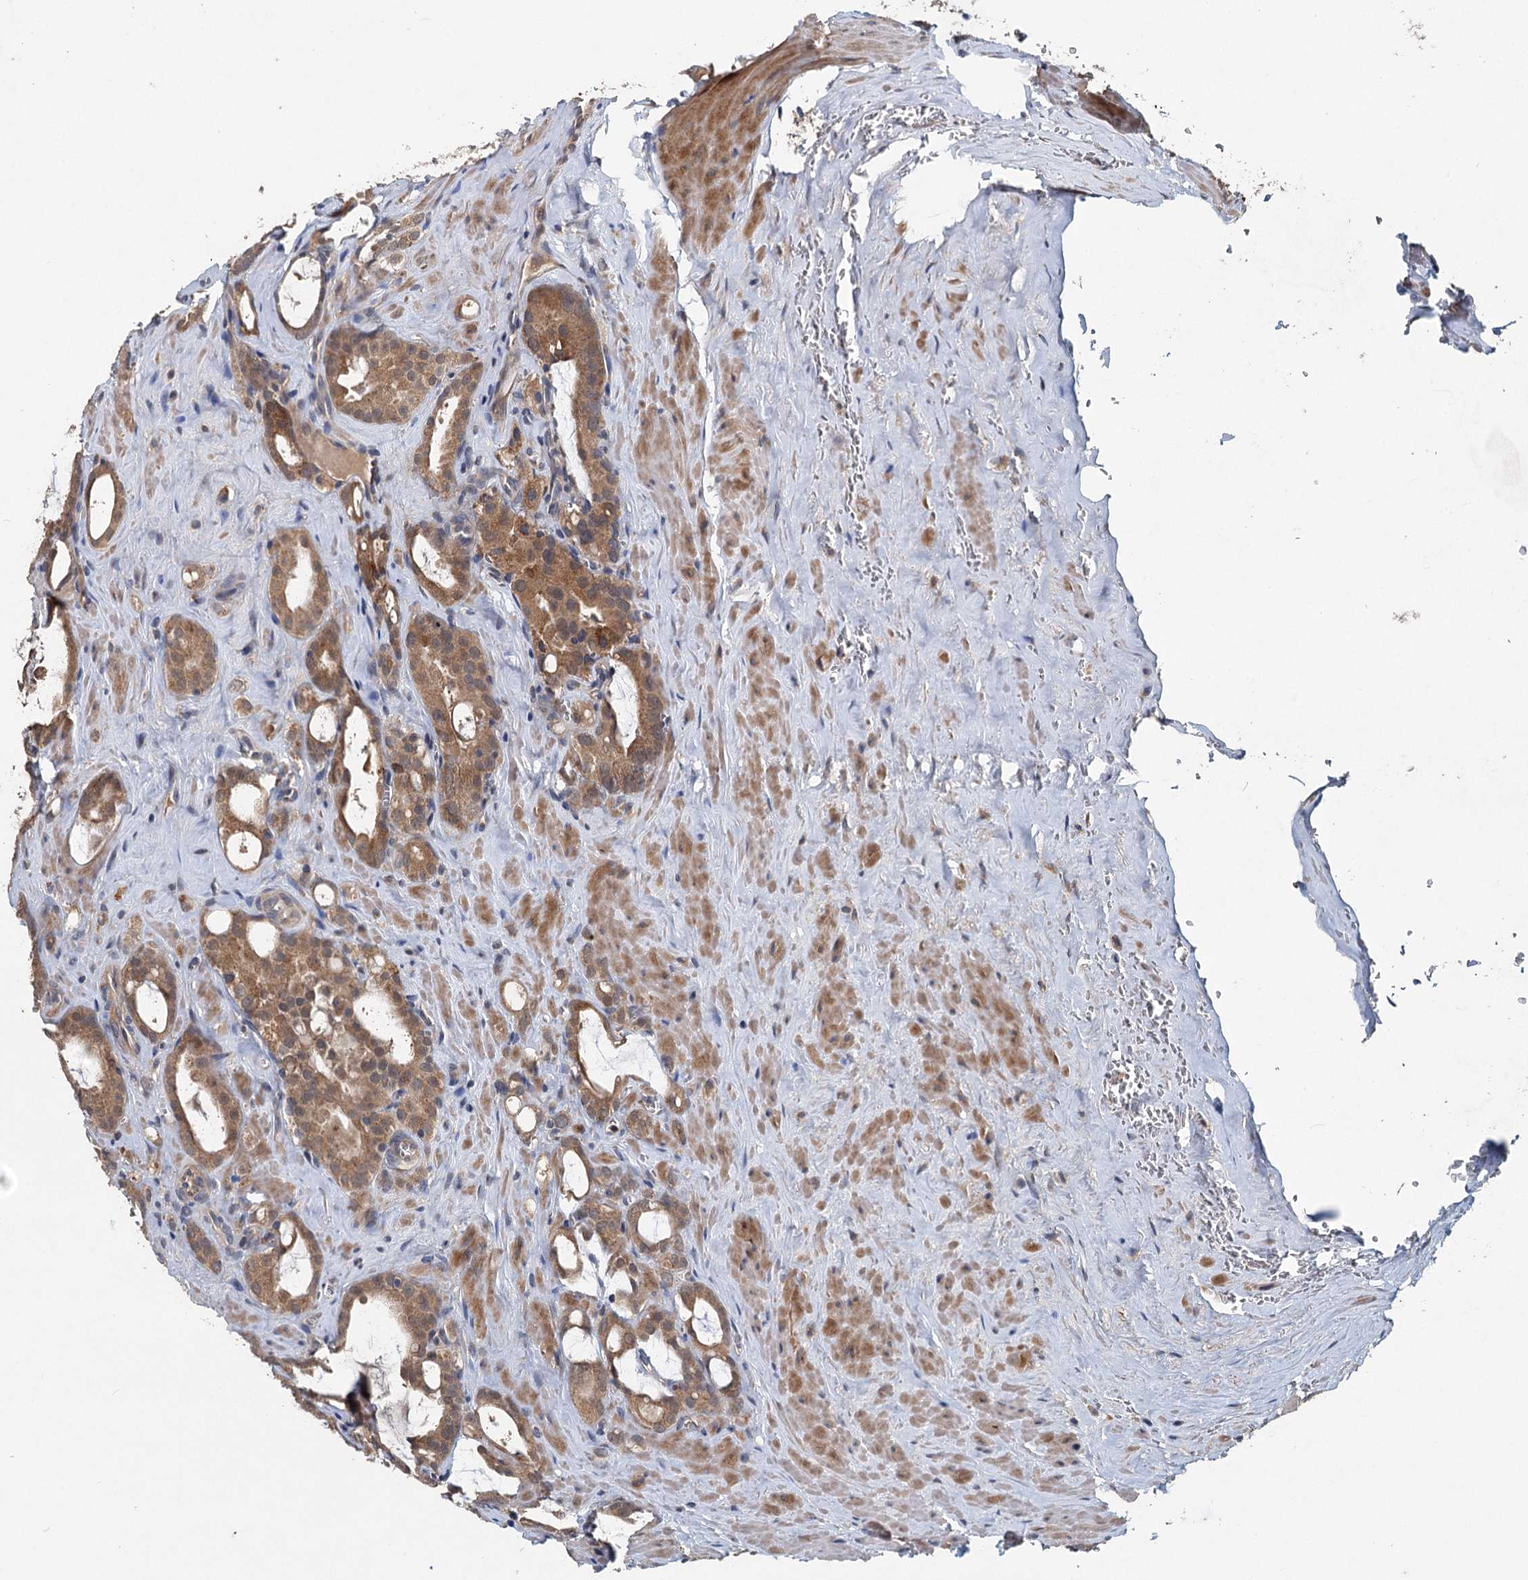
{"staining": {"intensity": "moderate", "quantity": ">75%", "location": "cytoplasmic/membranous"}, "tissue": "prostate cancer", "cell_type": "Tumor cells", "image_type": "cancer", "snomed": [{"axis": "morphology", "description": "Adenocarcinoma, High grade"}, {"axis": "topography", "description": "Prostate"}], "caption": "Prostate high-grade adenocarcinoma was stained to show a protein in brown. There is medium levels of moderate cytoplasmic/membranous staining in approximately >75% of tumor cells.", "gene": "OTUB1", "patient": {"sex": "male", "age": 72}}